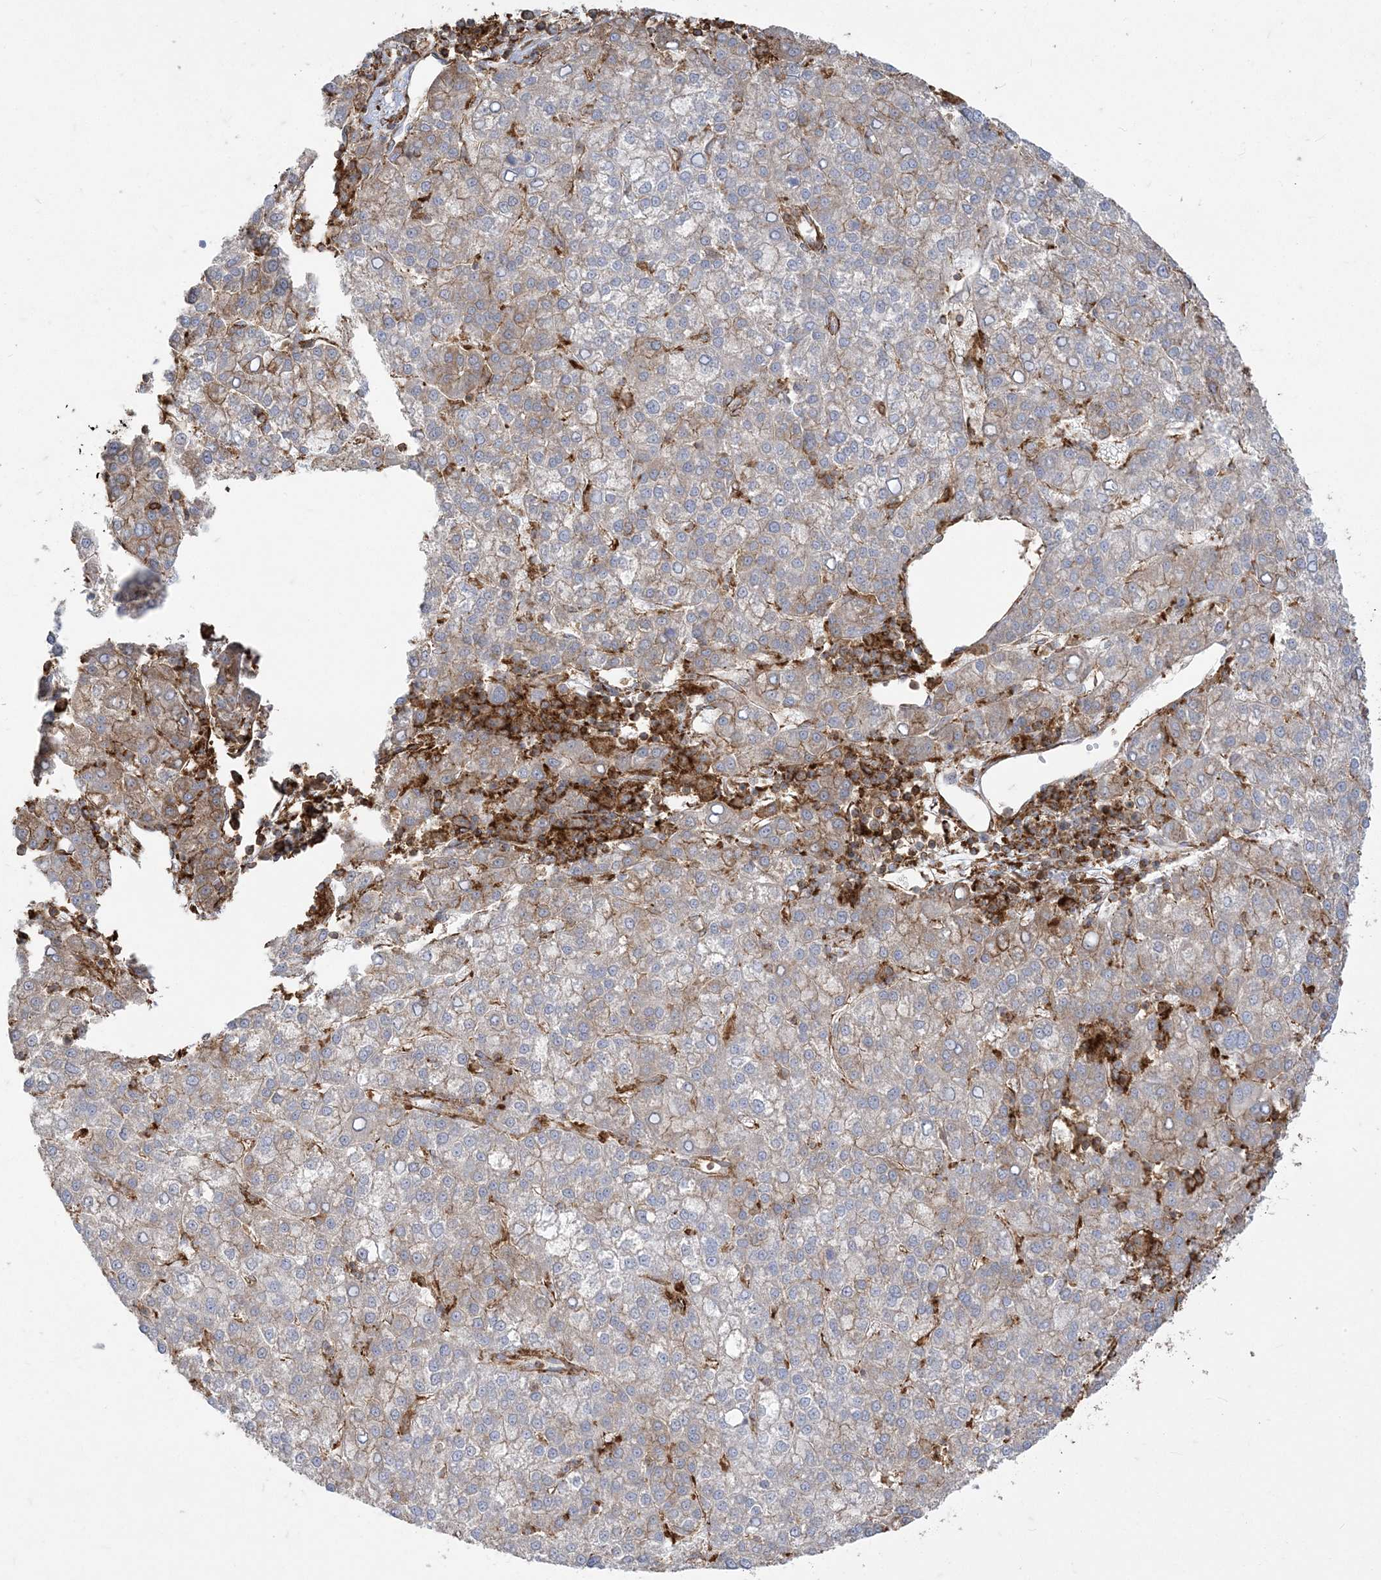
{"staining": {"intensity": "weak", "quantity": "<25%", "location": "cytoplasmic/membranous"}, "tissue": "liver cancer", "cell_type": "Tumor cells", "image_type": "cancer", "snomed": [{"axis": "morphology", "description": "Carcinoma, Hepatocellular, NOS"}, {"axis": "topography", "description": "Liver"}], "caption": "Immunohistochemistry (IHC) photomicrograph of neoplastic tissue: human hepatocellular carcinoma (liver) stained with DAB (3,3'-diaminobenzidine) demonstrates no significant protein staining in tumor cells.", "gene": "DERL3", "patient": {"sex": "female", "age": 58}}